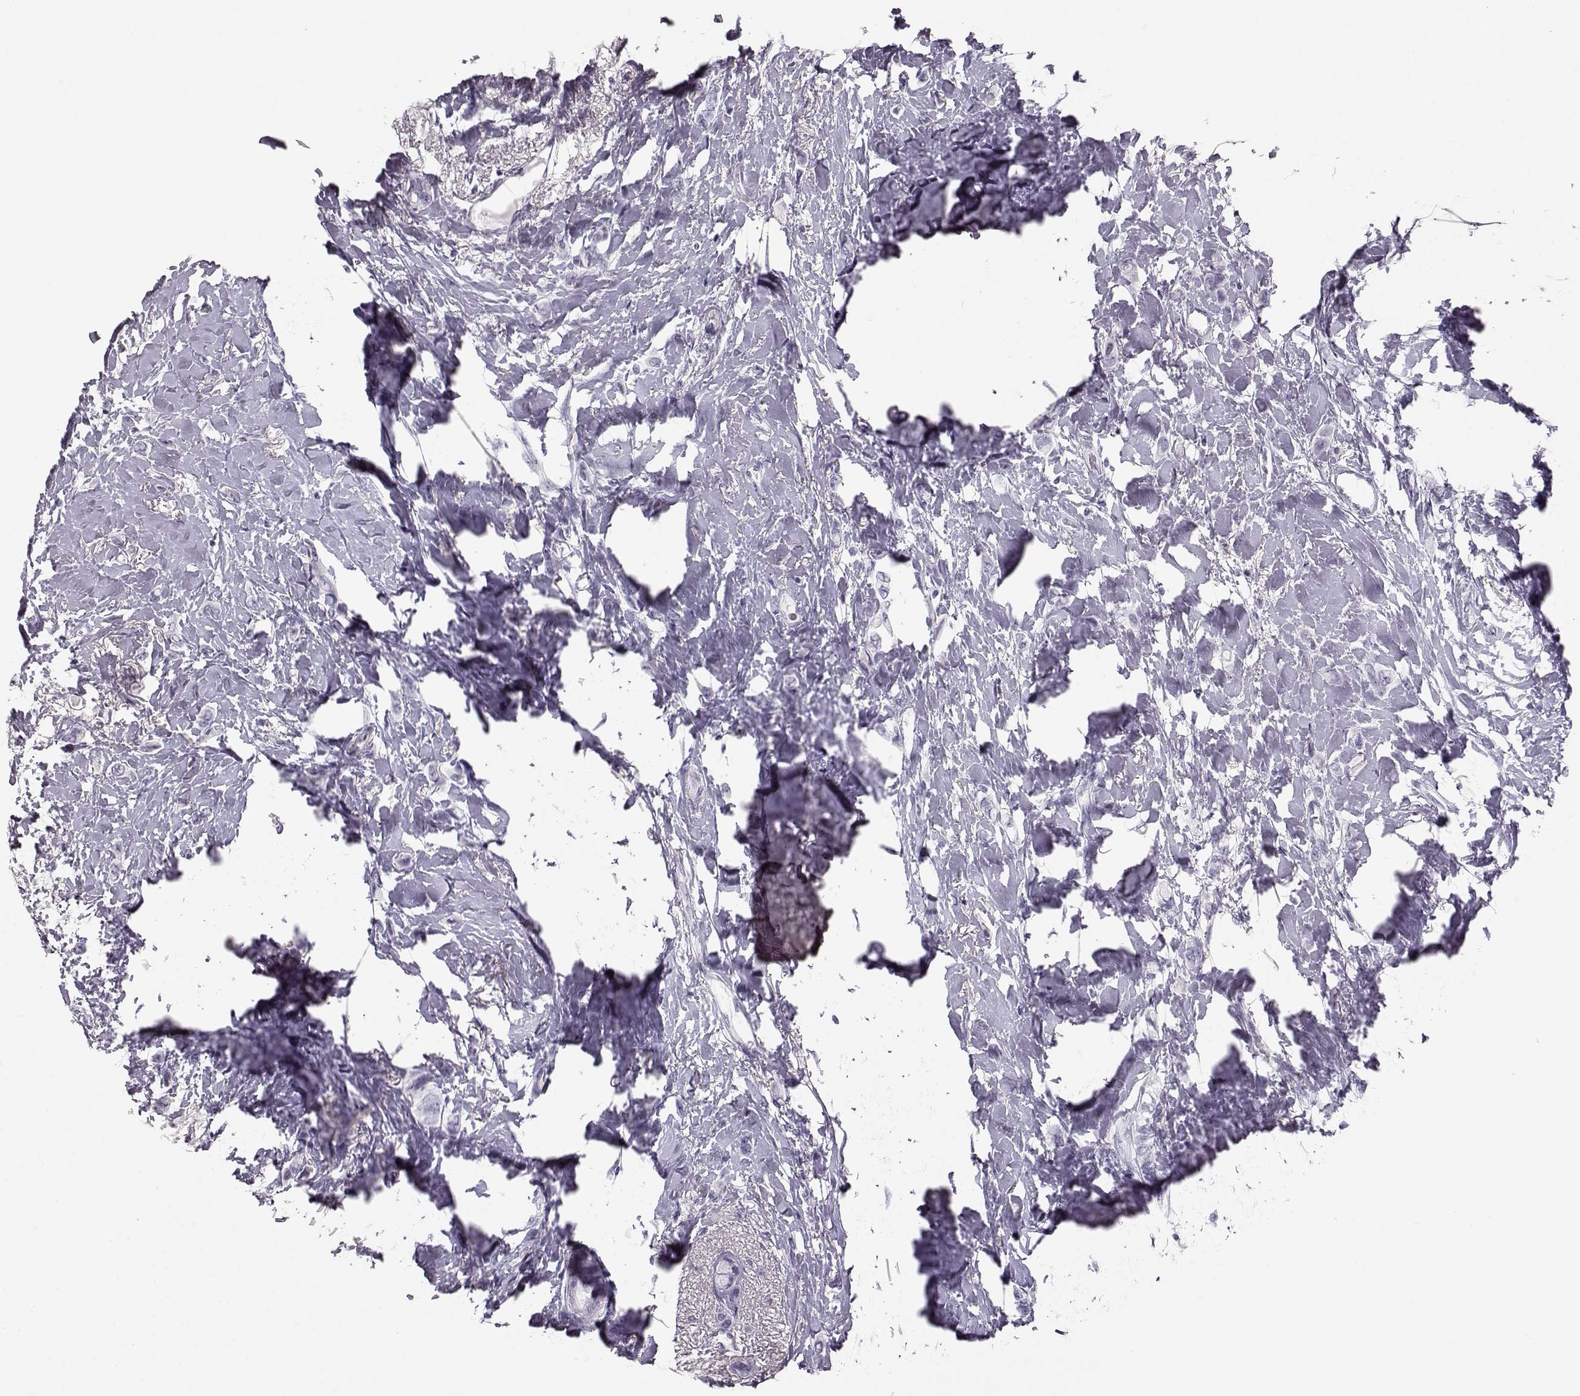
{"staining": {"intensity": "negative", "quantity": "none", "location": "none"}, "tissue": "breast cancer", "cell_type": "Tumor cells", "image_type": "cancer", "snomed": [{"axis": "morphology", "description": "Lobular carcinoma"}, {"axis": "topography", "description": "Breast"}], "caption": "A photomicrograph of human breast cancer is negative for staining in tumor cells. The staining is performed using DAB (3,3'-diaminobenzidine) brown chromogen with nuclei counter-stained in using hematoxylin.", "gene": "BFSP2", "patient": {"sex": "female", "age": 66}}